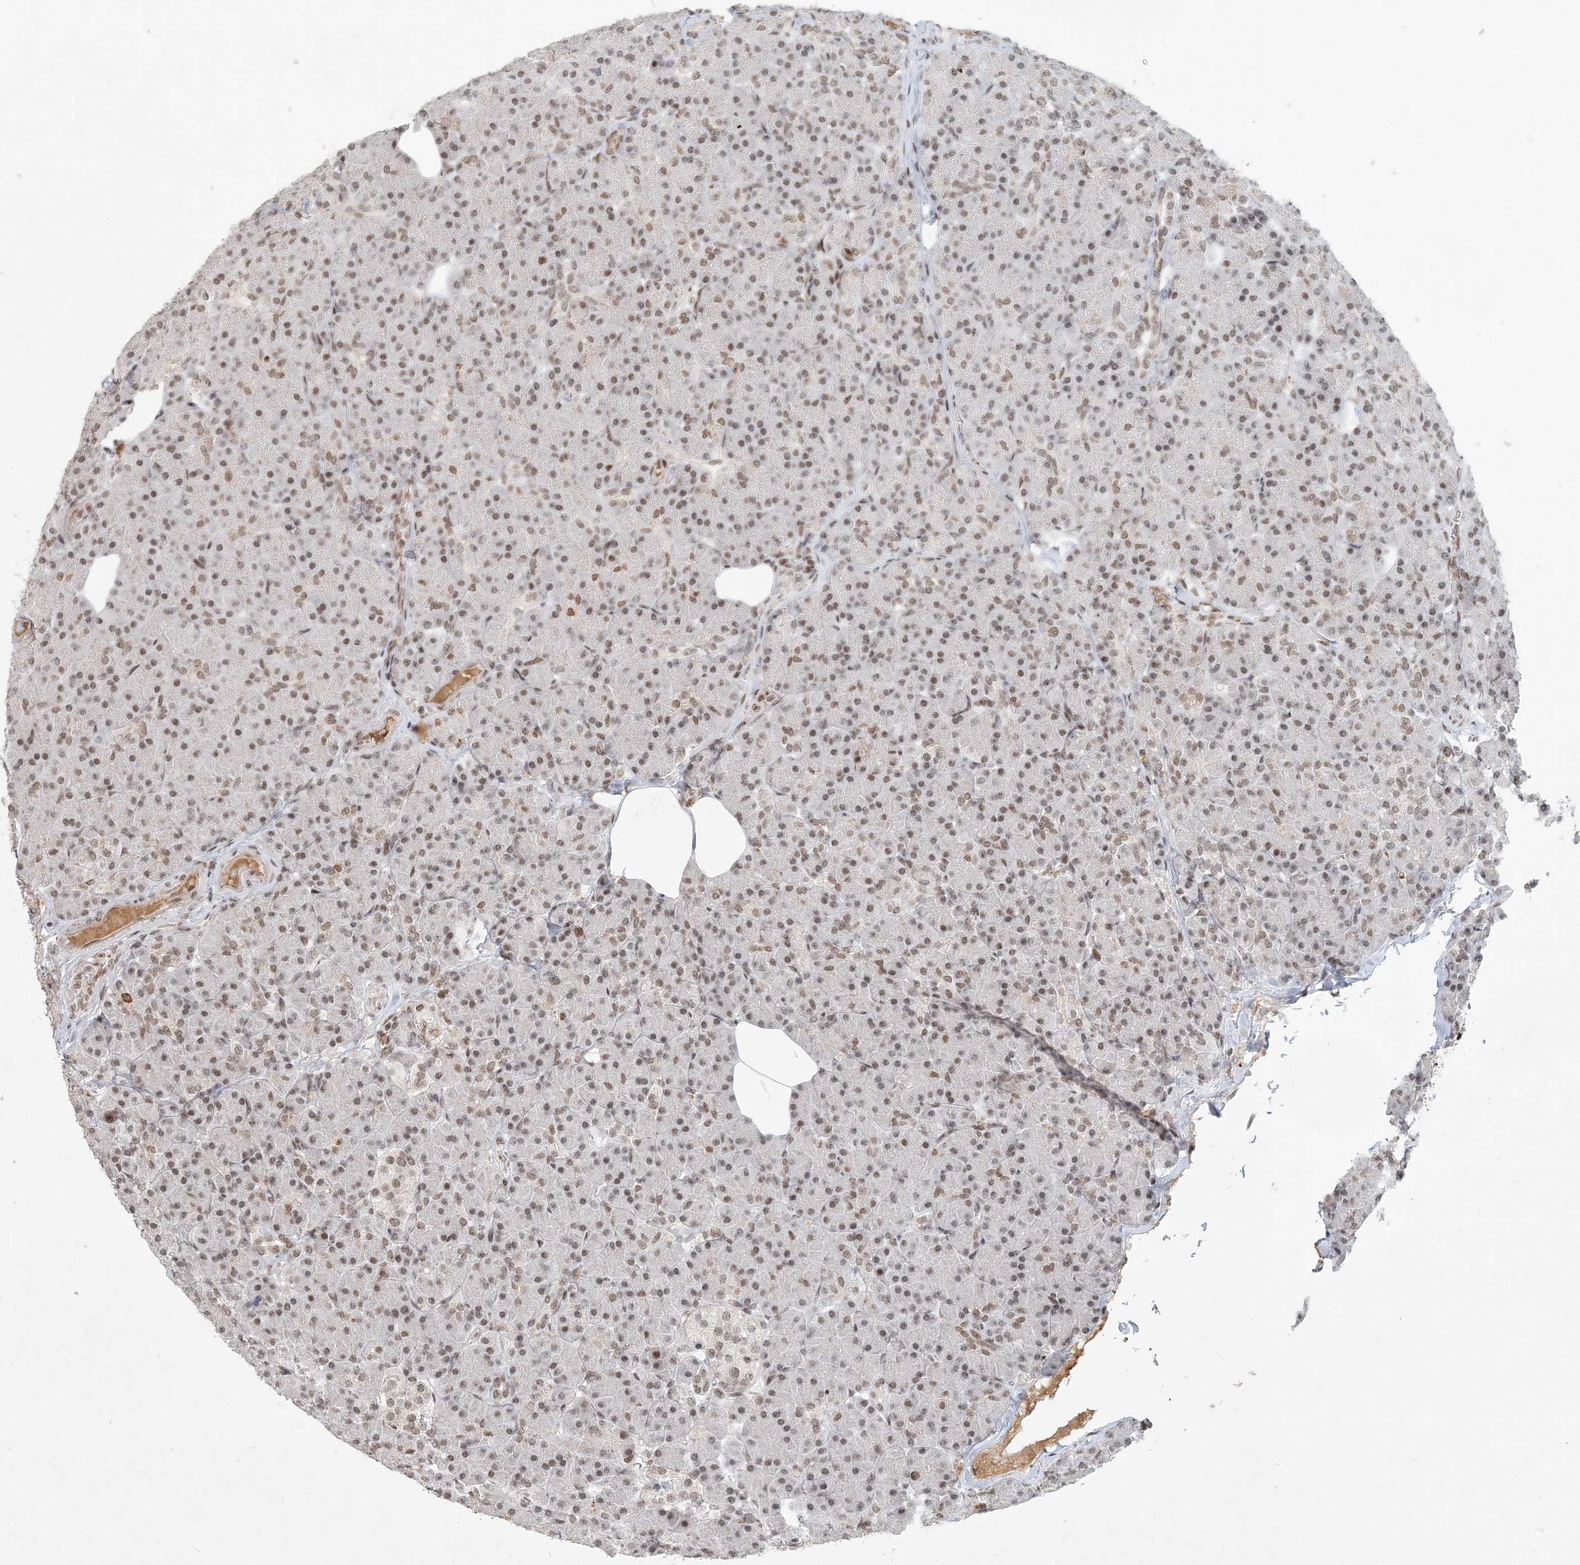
{"staining": {"intensity": "moderate", "quantity": ">75%", "location": "nuclear"}, "tissue": "pancreas", "cell_type": "Exocrine glandular cells", "image_type": "normal", "snomed": [{"axis": "morphology", "description": "Normal tissue, NOS"}, {"axis": "topography", "description": "Pancreas"}], "caption": "Immunohistochemistry (IHC) of unremarkable human pancreas displays medium levels of moderate nuclear positivity in approximately >75% of exocrine glandular cells.", "gene": "BAZ1B", "patient": {"sex": "female", "age": 43}}